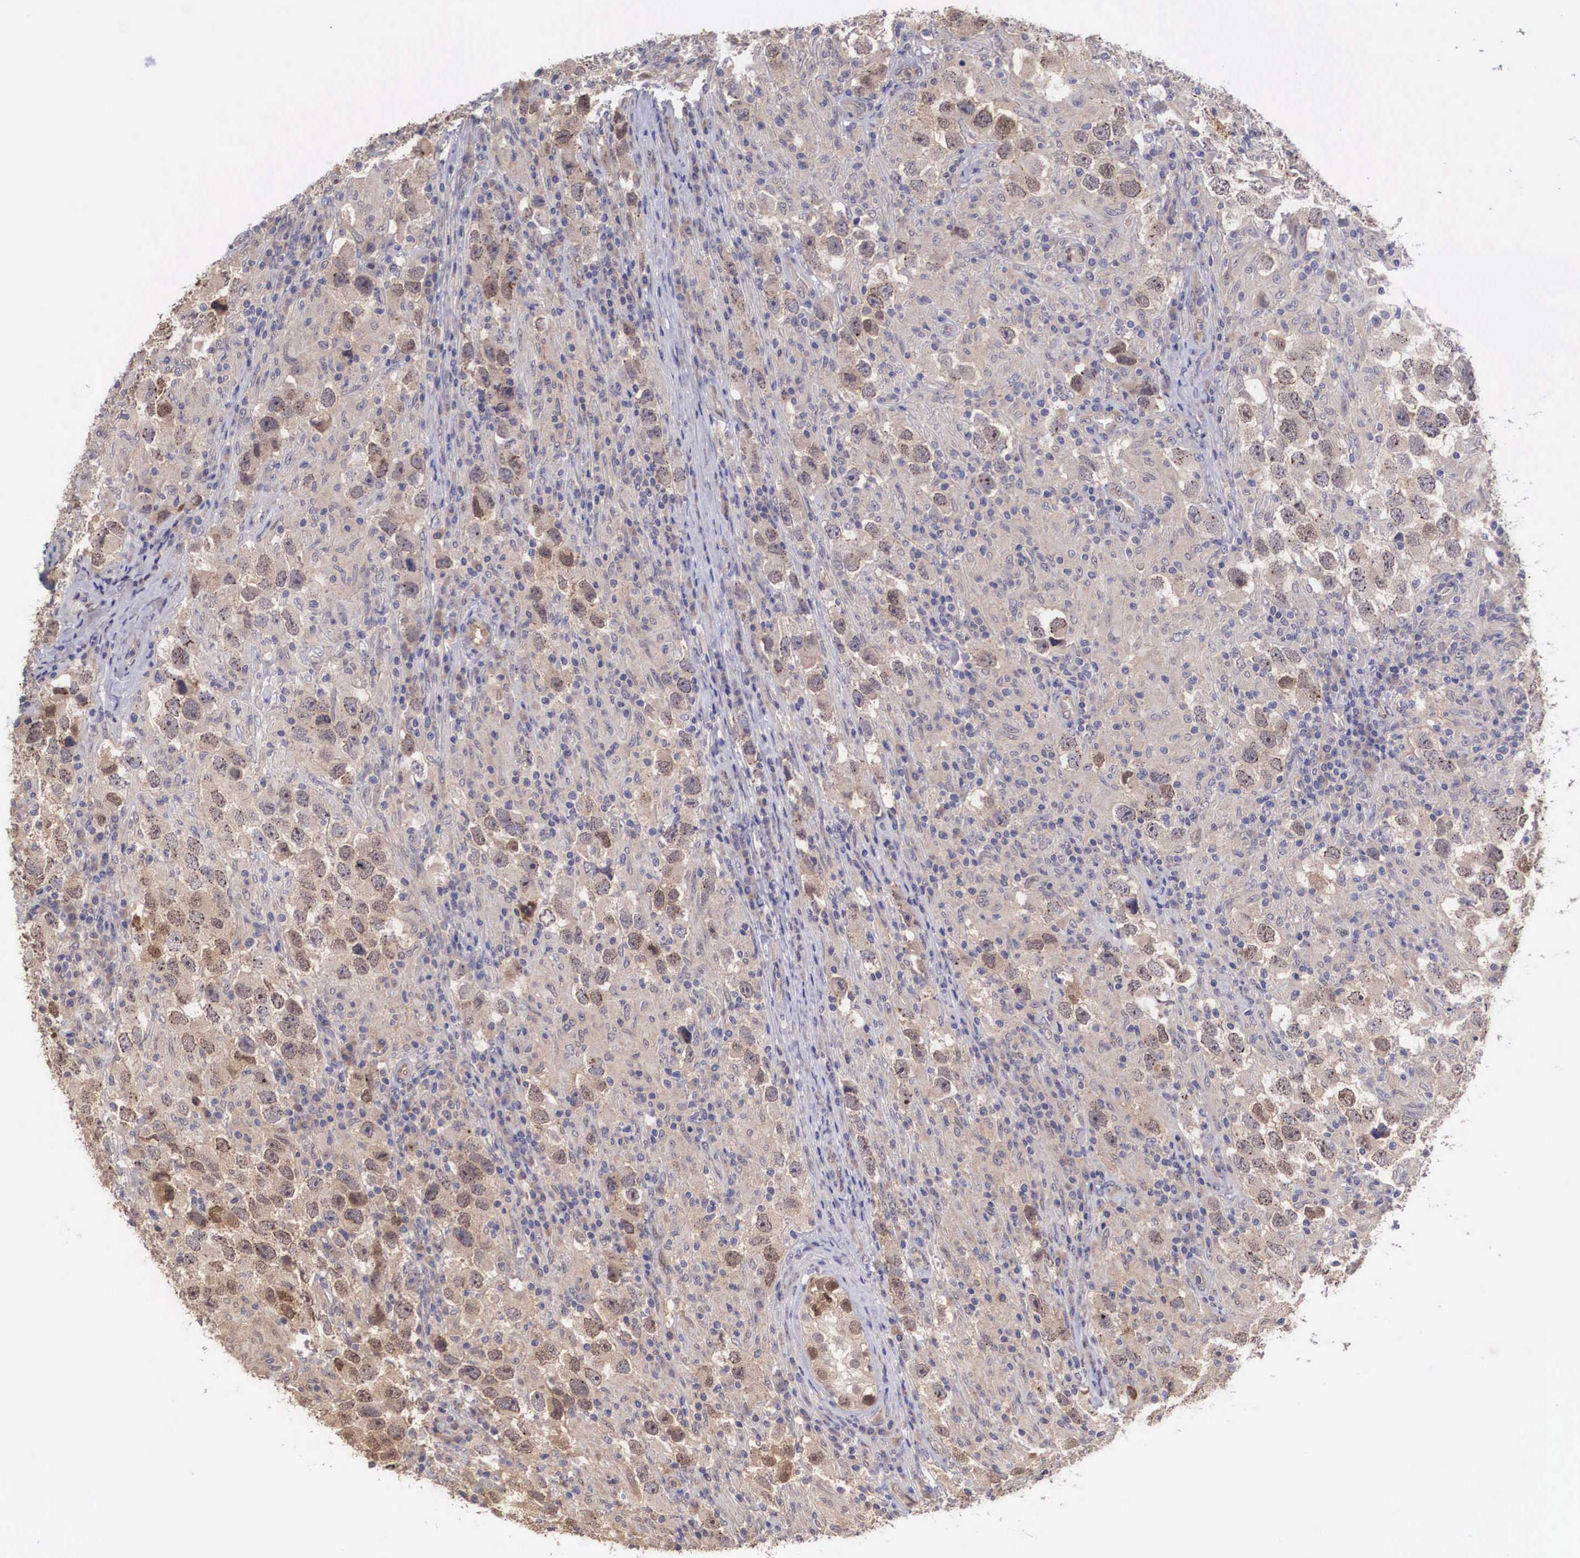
{"staining": {"intensity": "weak", "quantity": ">75%", "location": "cytoplasmic/membranous,nuclear"}, "tissue": "testis cancer", "cell_type": "Tumor cells", "image_type": "cancer", "snomed": [{"axis": "morphology", "description": "Carcinoma, Embryonal, NOS"}, {"axis": "topography", "description": "Testis"}], "caption": "This is a micrograph of IHC staining of testis cancer (embryonal carcinoma), which shows weak staining in the cytoplasmic/membranous and nuclear of tumor cells.", "gene": "DNAJB7", "patient": {"sex": "male", "age": 21}}